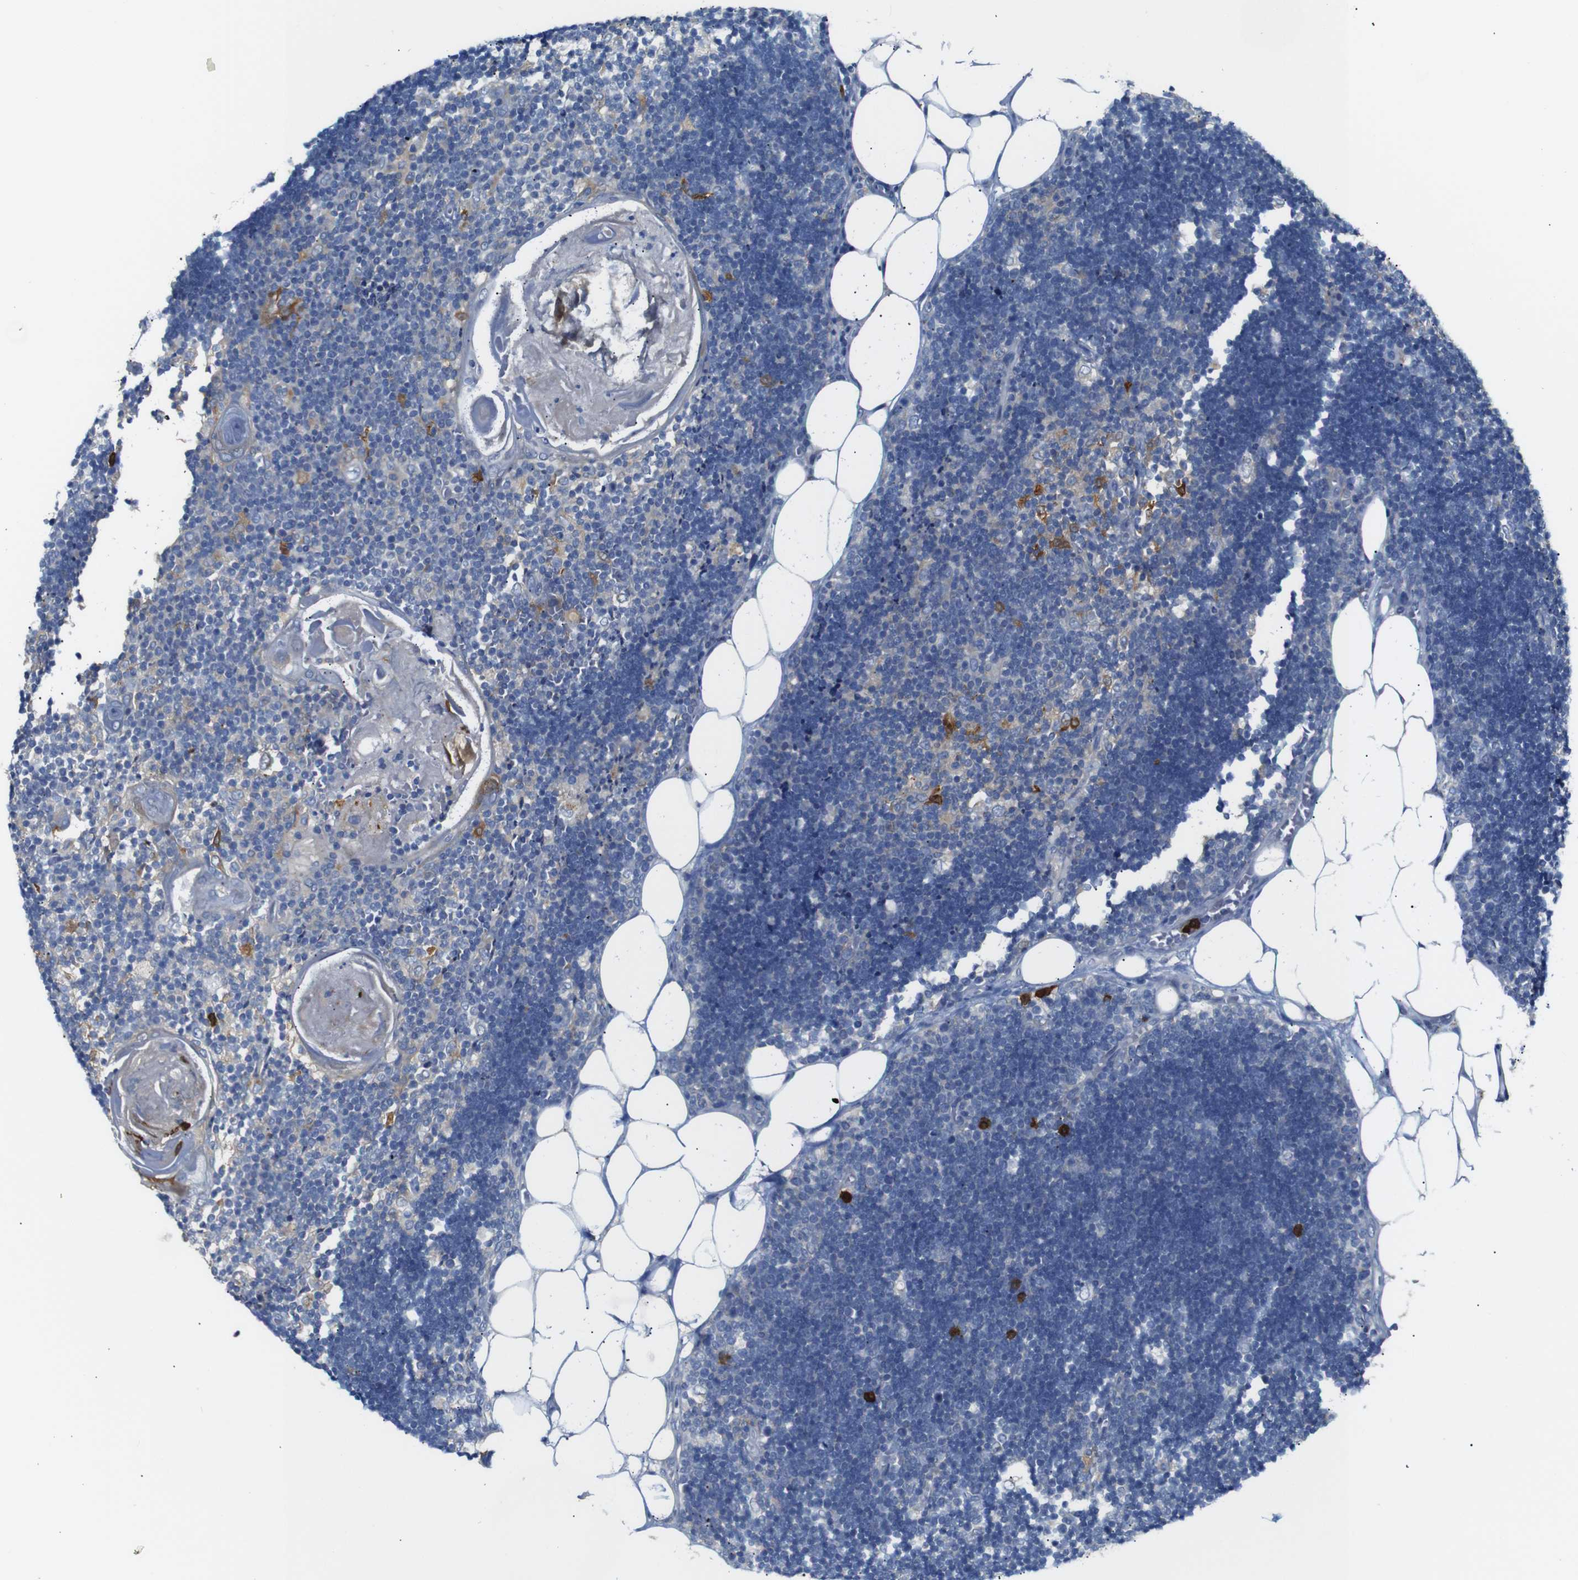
{"staining": {"intensity": "negative", "quantity": "none", "location": "none"}, "tissue": "lymph node", "cell_type": "Germinal center cells", "image_type": "normal", "snomed": [{"axis": "morphology", "description": "Normal tissue, NOS"}, {"axis": "topography", "description": "Lymph node"}], "caption": "A high-resolution histopathology image shows IHC staining of unremarkable lymph node, which displays no significant positivity in germinal center cells.", "gene": "ALOX15", "patient": {"sex": "male", "age": 33}}